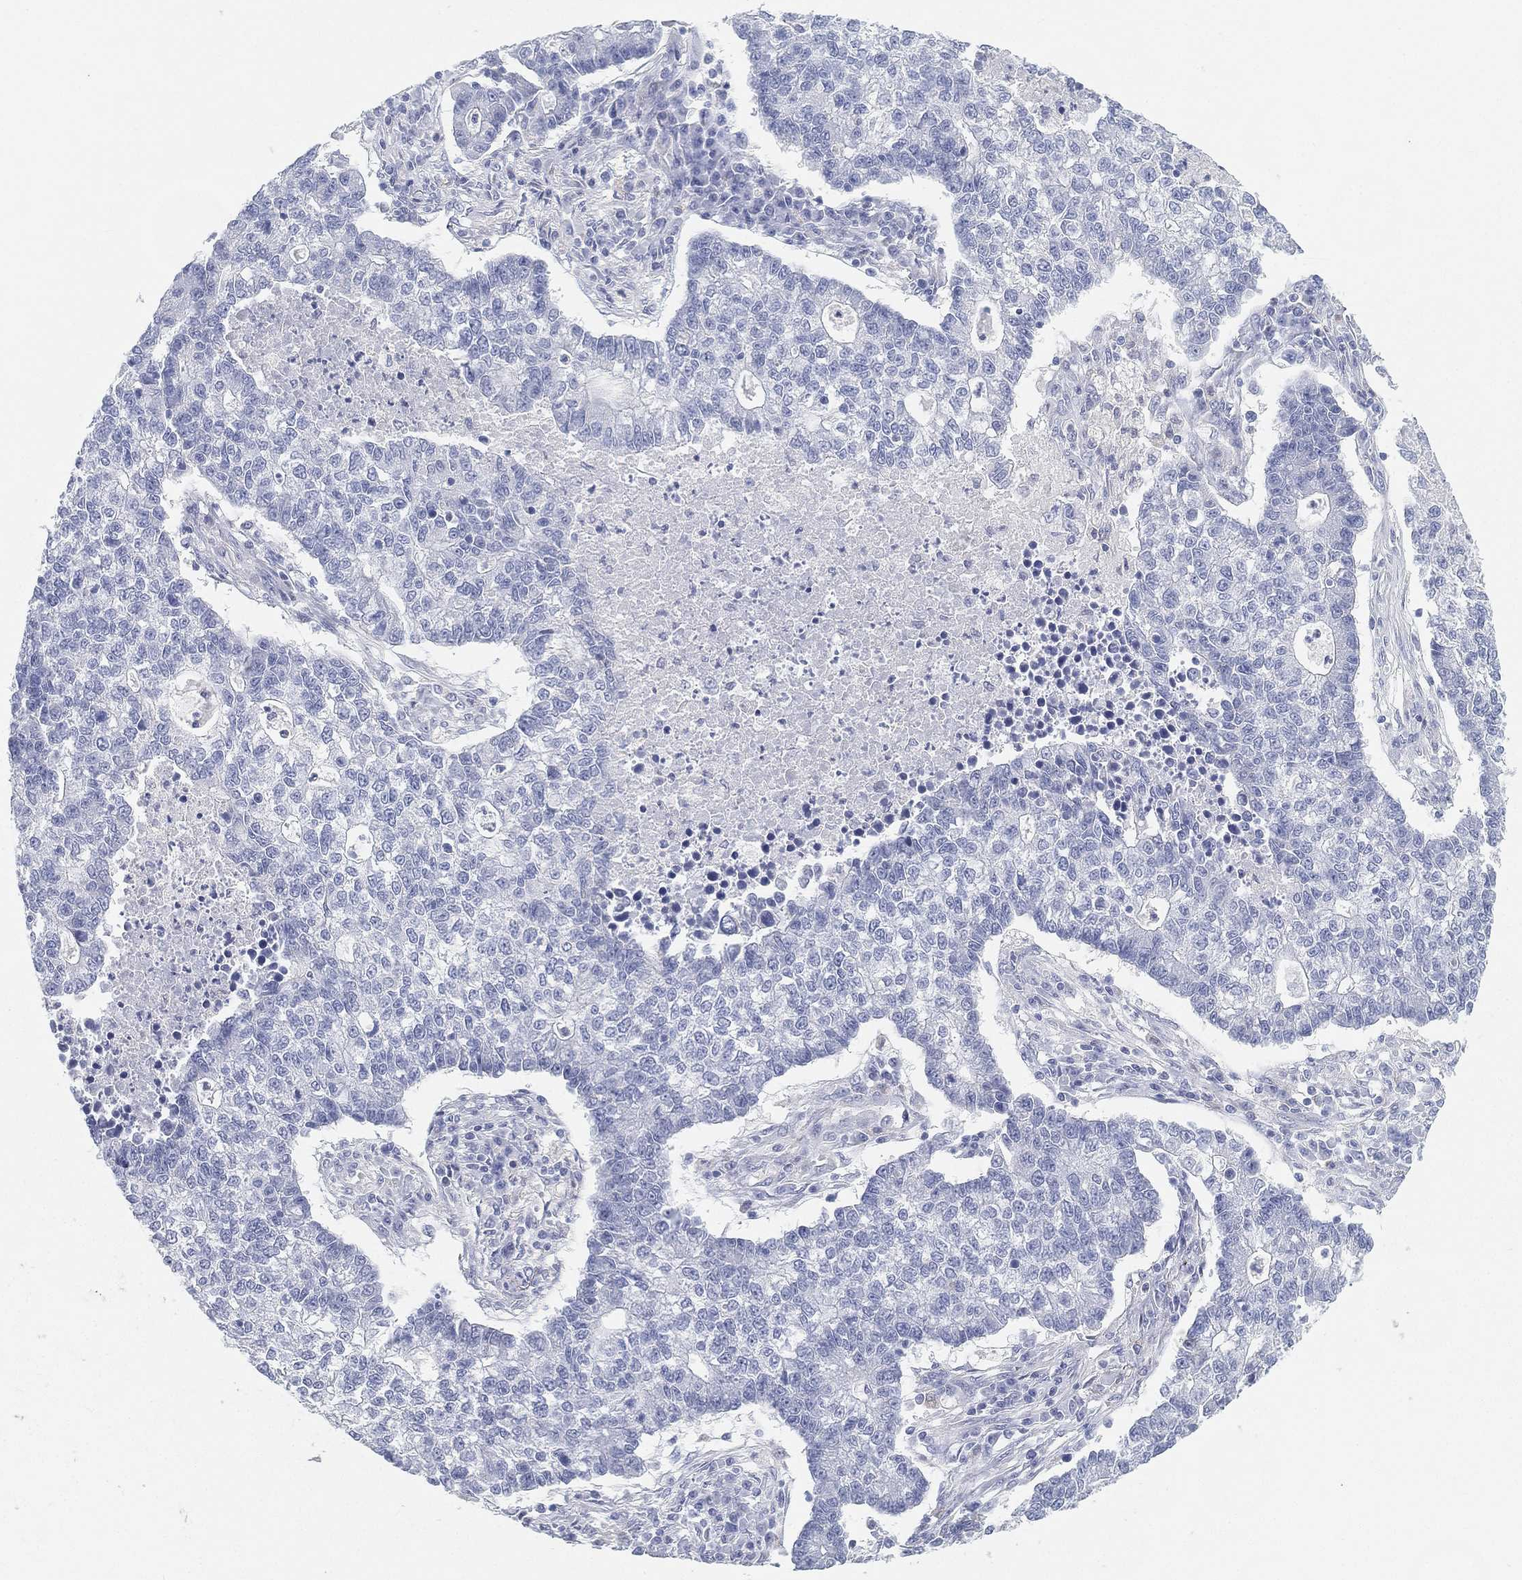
{"staining": {"intensity": "negative", "quantity": "none", "location": "none"}, "tissue": "lung cancer", "cell_type": "Tumor cells", "image_type": "cancer", "snomed": [{"axis": "morphology", "description": "Adenocarcinoma, NOS"}, {"axis": "topography", "description": "Lung"}], "caption": "Tumor cells show no significant protein staining in lung adenocarcinoma.", "gene": "GPR61", "patient": {"sex": "male", "age": 57}}